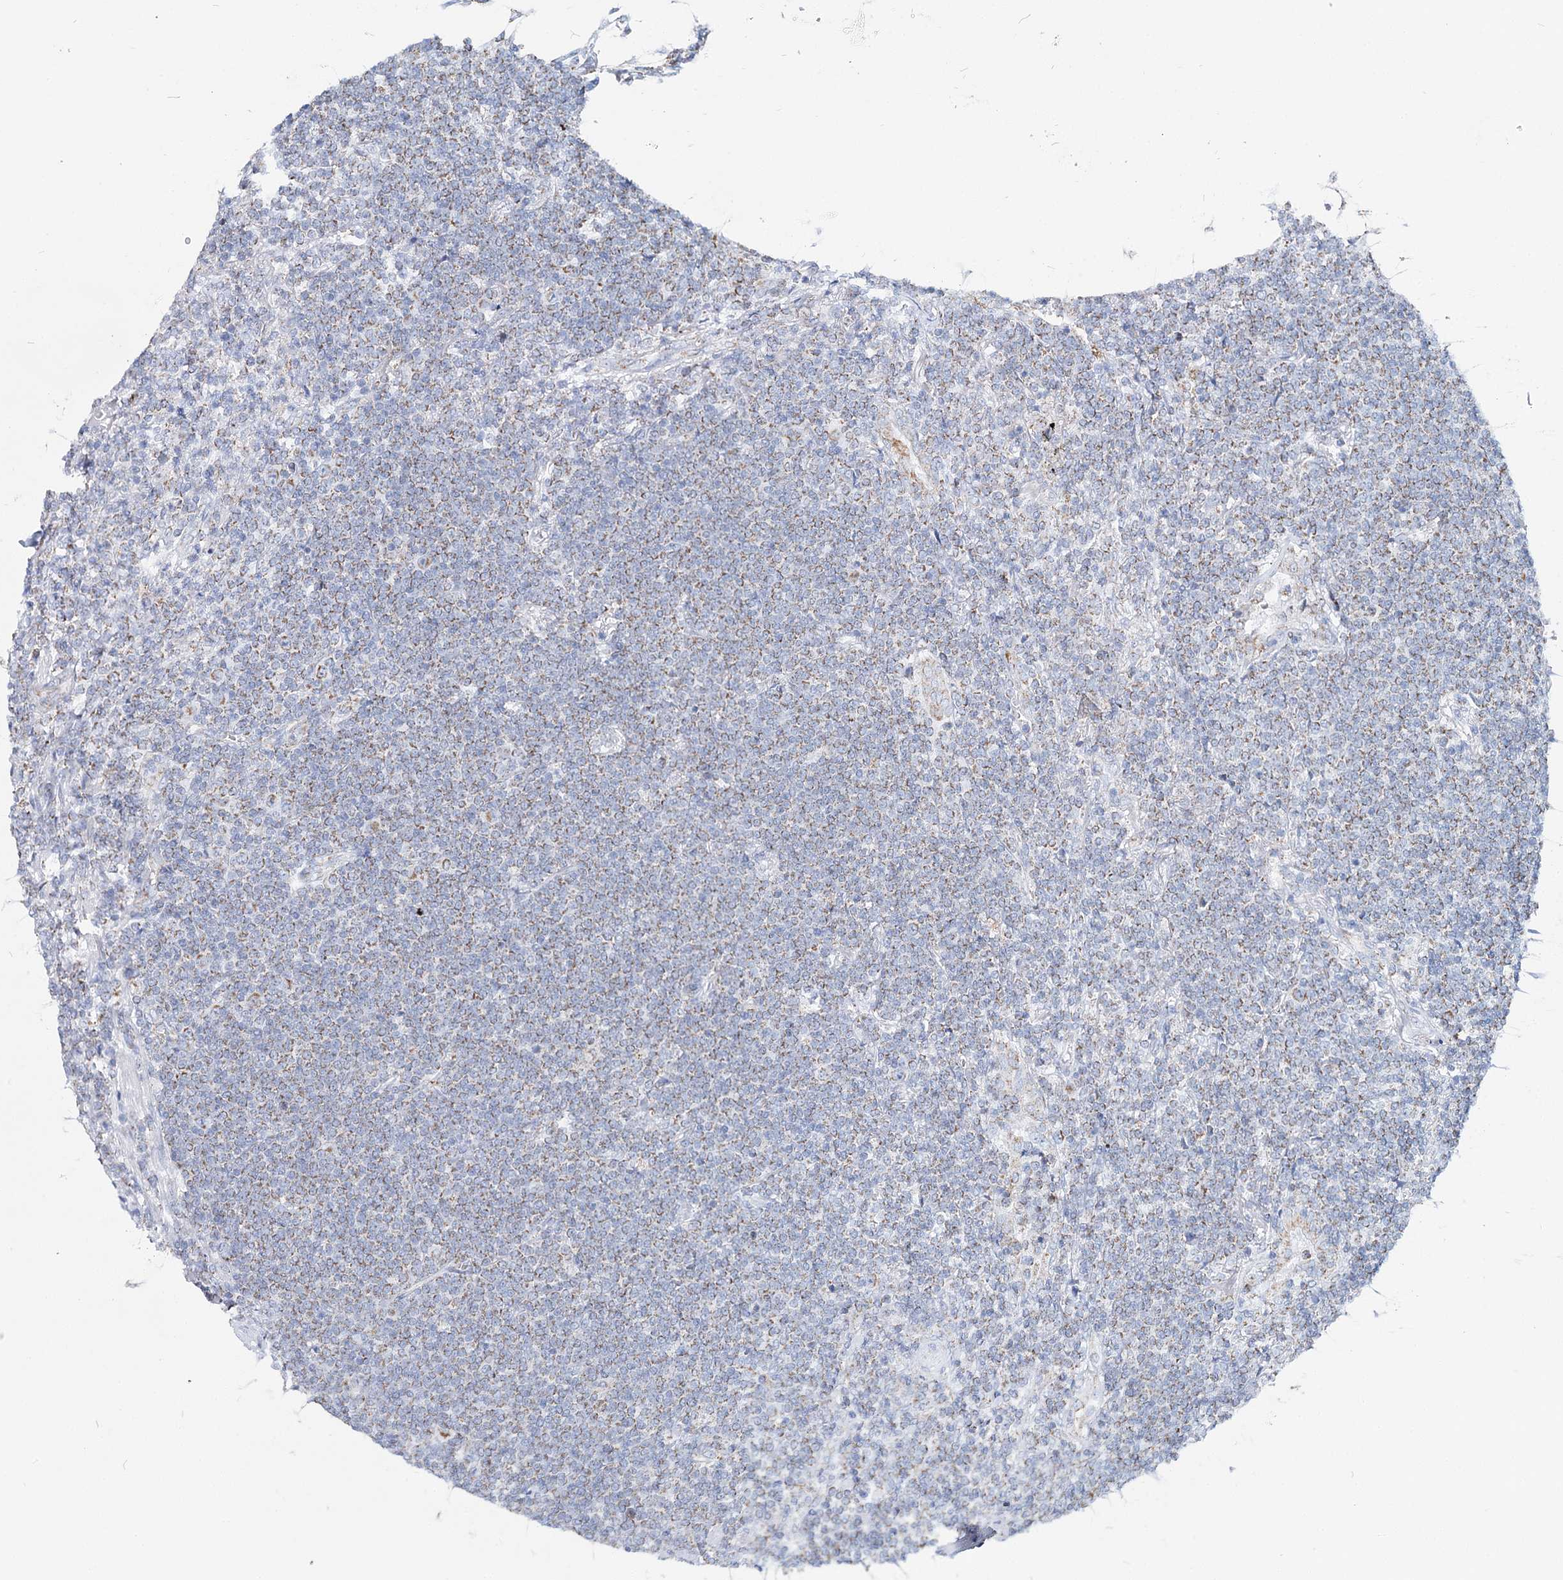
{"staining": {"intensity": "moderate", "quantity": "25%-75%", "location": "cytoplasmic/membranous"}, "tissue": "lymphoma", "cell_type": "Tumor cells", "image_type": "cancer", "snomed": [{"axis": "morphology", "description": "Malignant lymphoma, non-Hodgkin's type, Low grade"}, {"axis": "topography", "description": "Lung"}], "caption": "Moderate cytoplasmic/membranous positivity for a protein is seen in about 25%-75% of tumor cells of lymphoma using immunohistochemistry (IHC).", "gene": "MCCC2", "patient": {"sex": "female", "age": 71}}